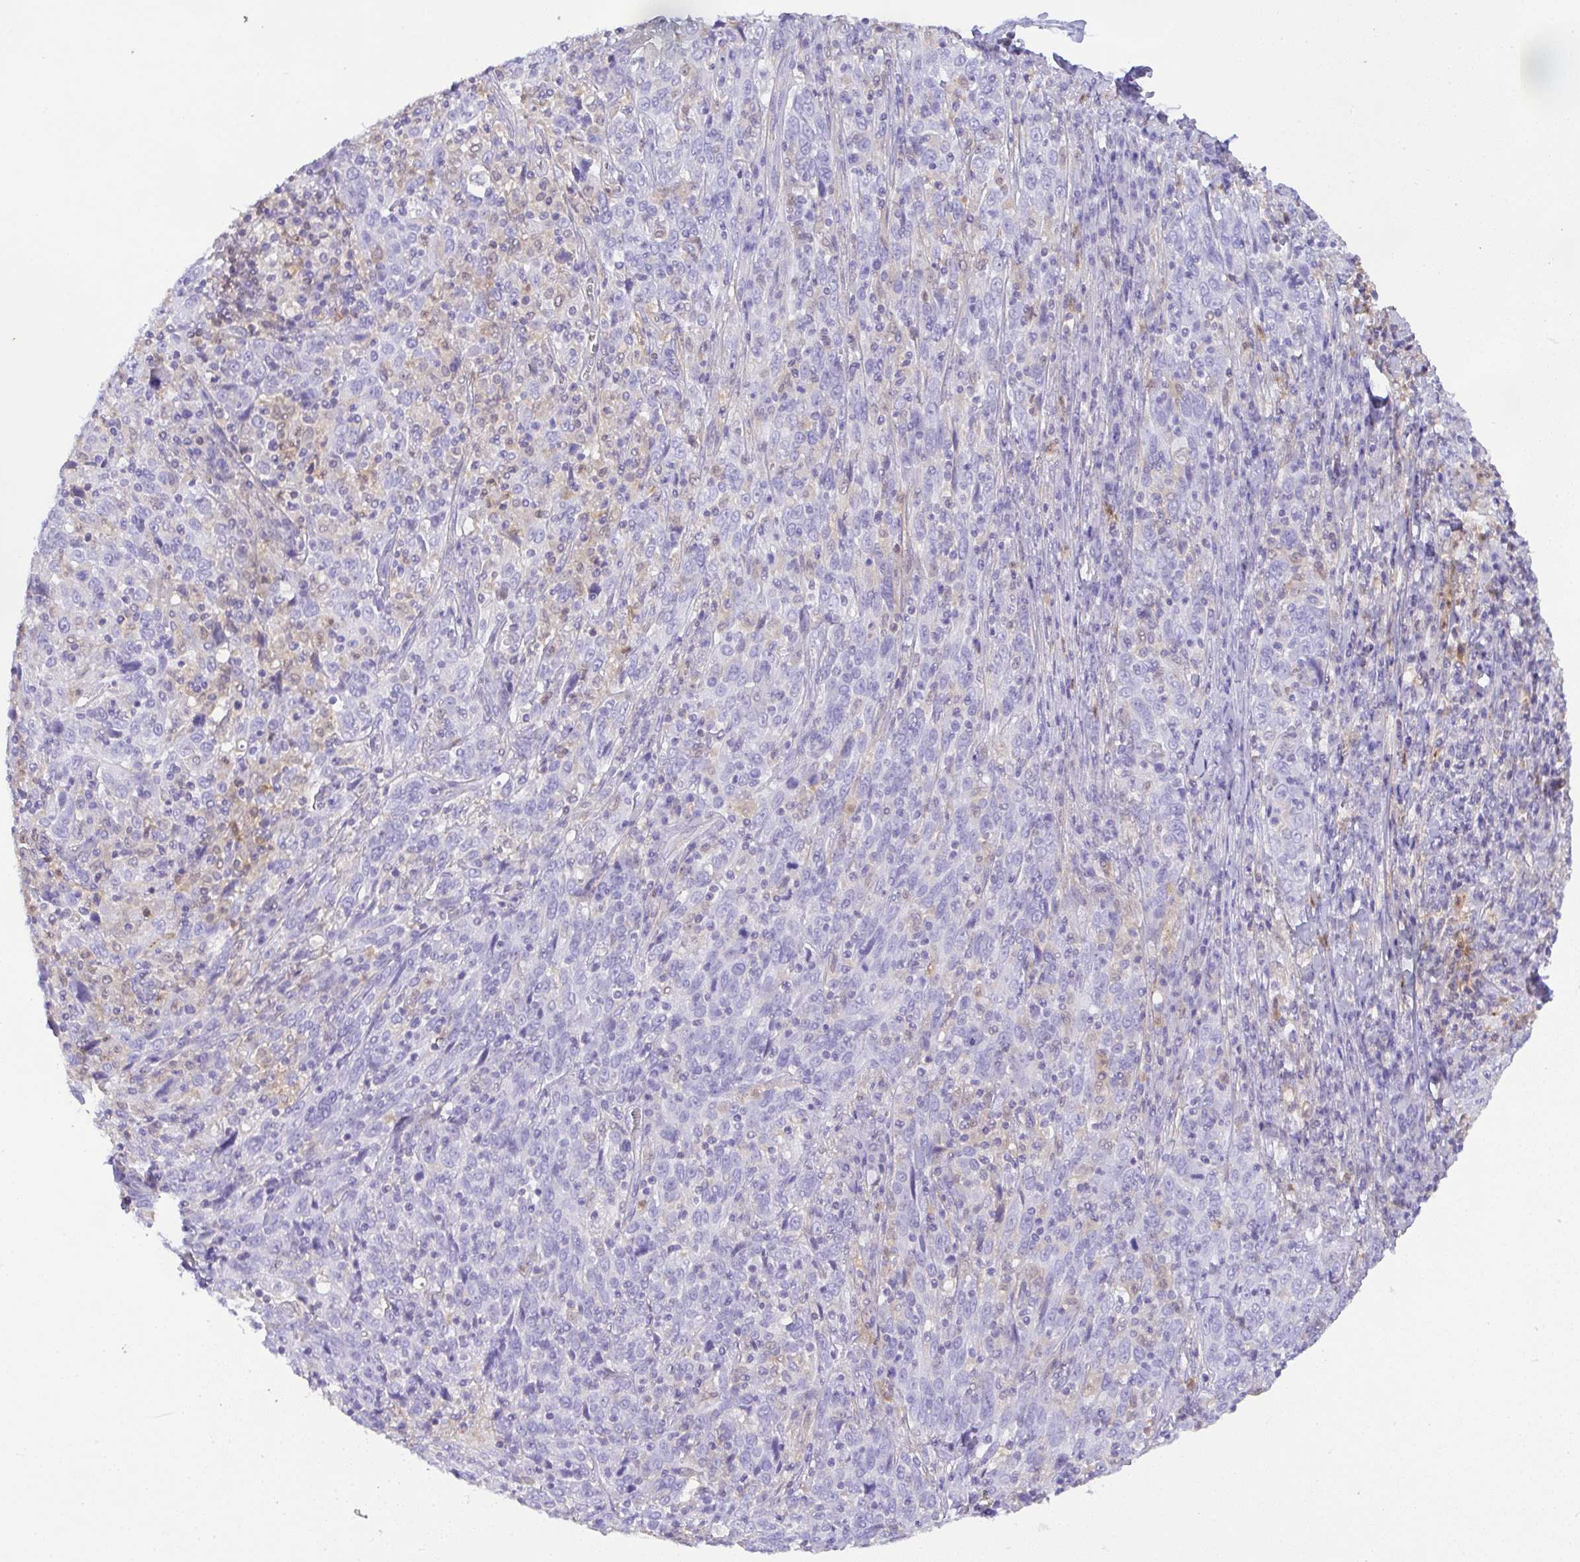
{"staining": {"intensity": "negative", "quantity": "none", "location": "none"}, "tissue": "cervical cancer", "cell_type": "Tumor cells", "image_type": "cancer", "snomed": [{"axis": "morphology", "description": "Squamous cell carcinoma, NOS"}, {"axis": "topography", "description": "Cervix"}], "caption": "Human cervical cancer (squamous cell carcinoma) stained for a protein using IHC exhibits no staining in tumor cells.", "gene": "TNFAIP8", "patient": {"sex": "female", "age": 46}}